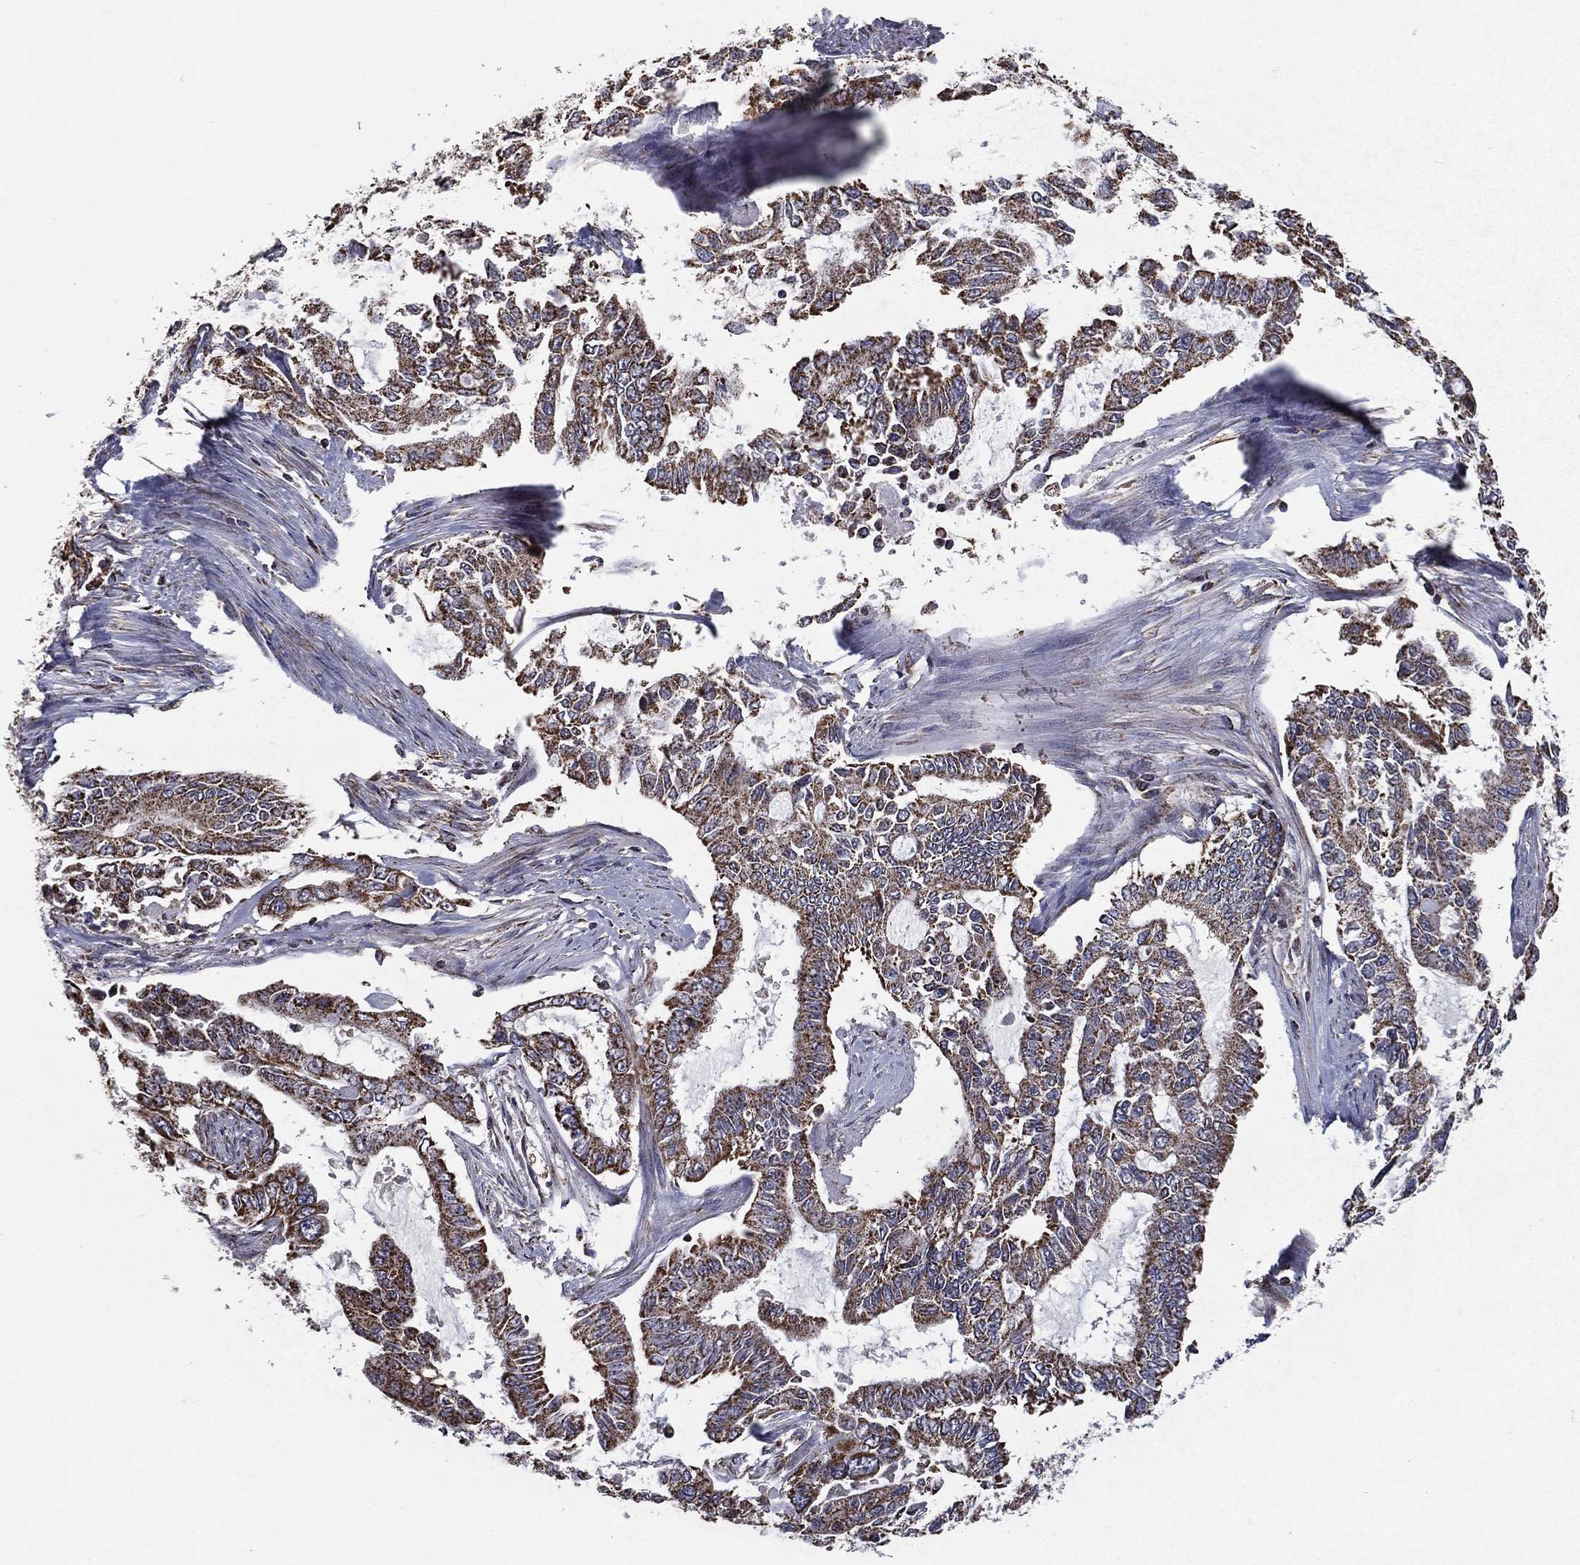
{"staining": {"intensity": "moderate", "quantity": ">75%", "location": "cytoplasmic/membranous"}, "tissue": "endometrial cancer", "cell_type": "Tumor cells", "image_type": "cancer", "snomed": [{"axis": "morphology", "description": "Adenocarcinoma, NOS"}, {"axis": "topography", "description": "Uterus"}], "caption": "An immunohistochemistry histopathology image of tumor tissue is shown. Protein staining in brown shows moderate cytoplasmic/membranous positivity in endometrial adenocarcinoma within tumor cells.", "gene": "RIGI", "patient": {"sex": "female", "age": 59}}